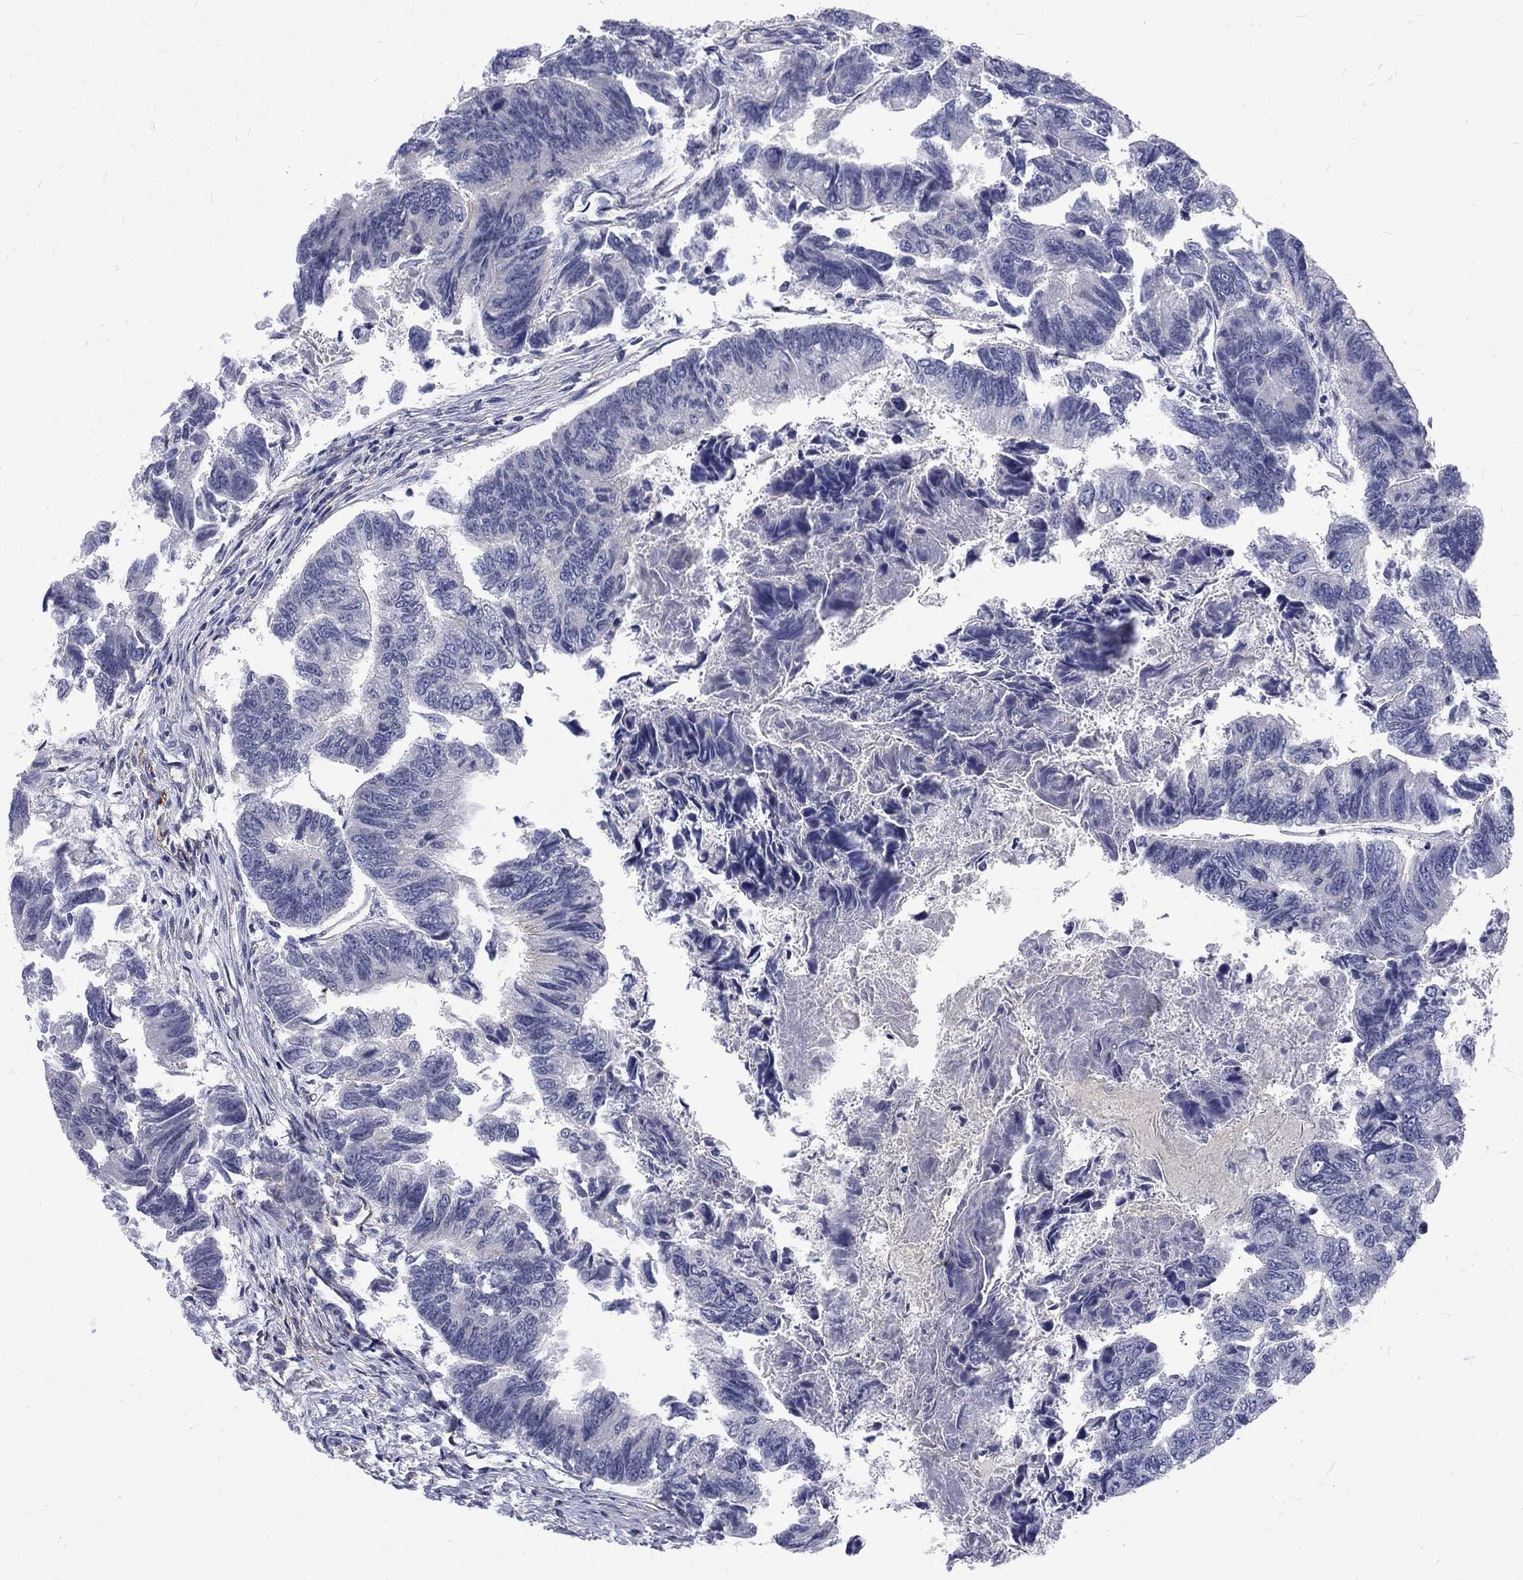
{"staining": {"intensity": "negative", "quantity": "none", "location": "none"}, "tissue": "colorectal cancer", "cell_type": "Tumor cells", "image_type": "cancer", "snomed": [{"axis": "morphology", "description": "Adenocarcinoma, NOS"}, {"axis": "topography", "description": "Colon"}], "caption": "Protein analysis of adenocarcinoma (colorectal) reveals no significant positivity in tumor cells.", "gene": "PHKA1", "patient": {"sex": "female", "age": 65}}